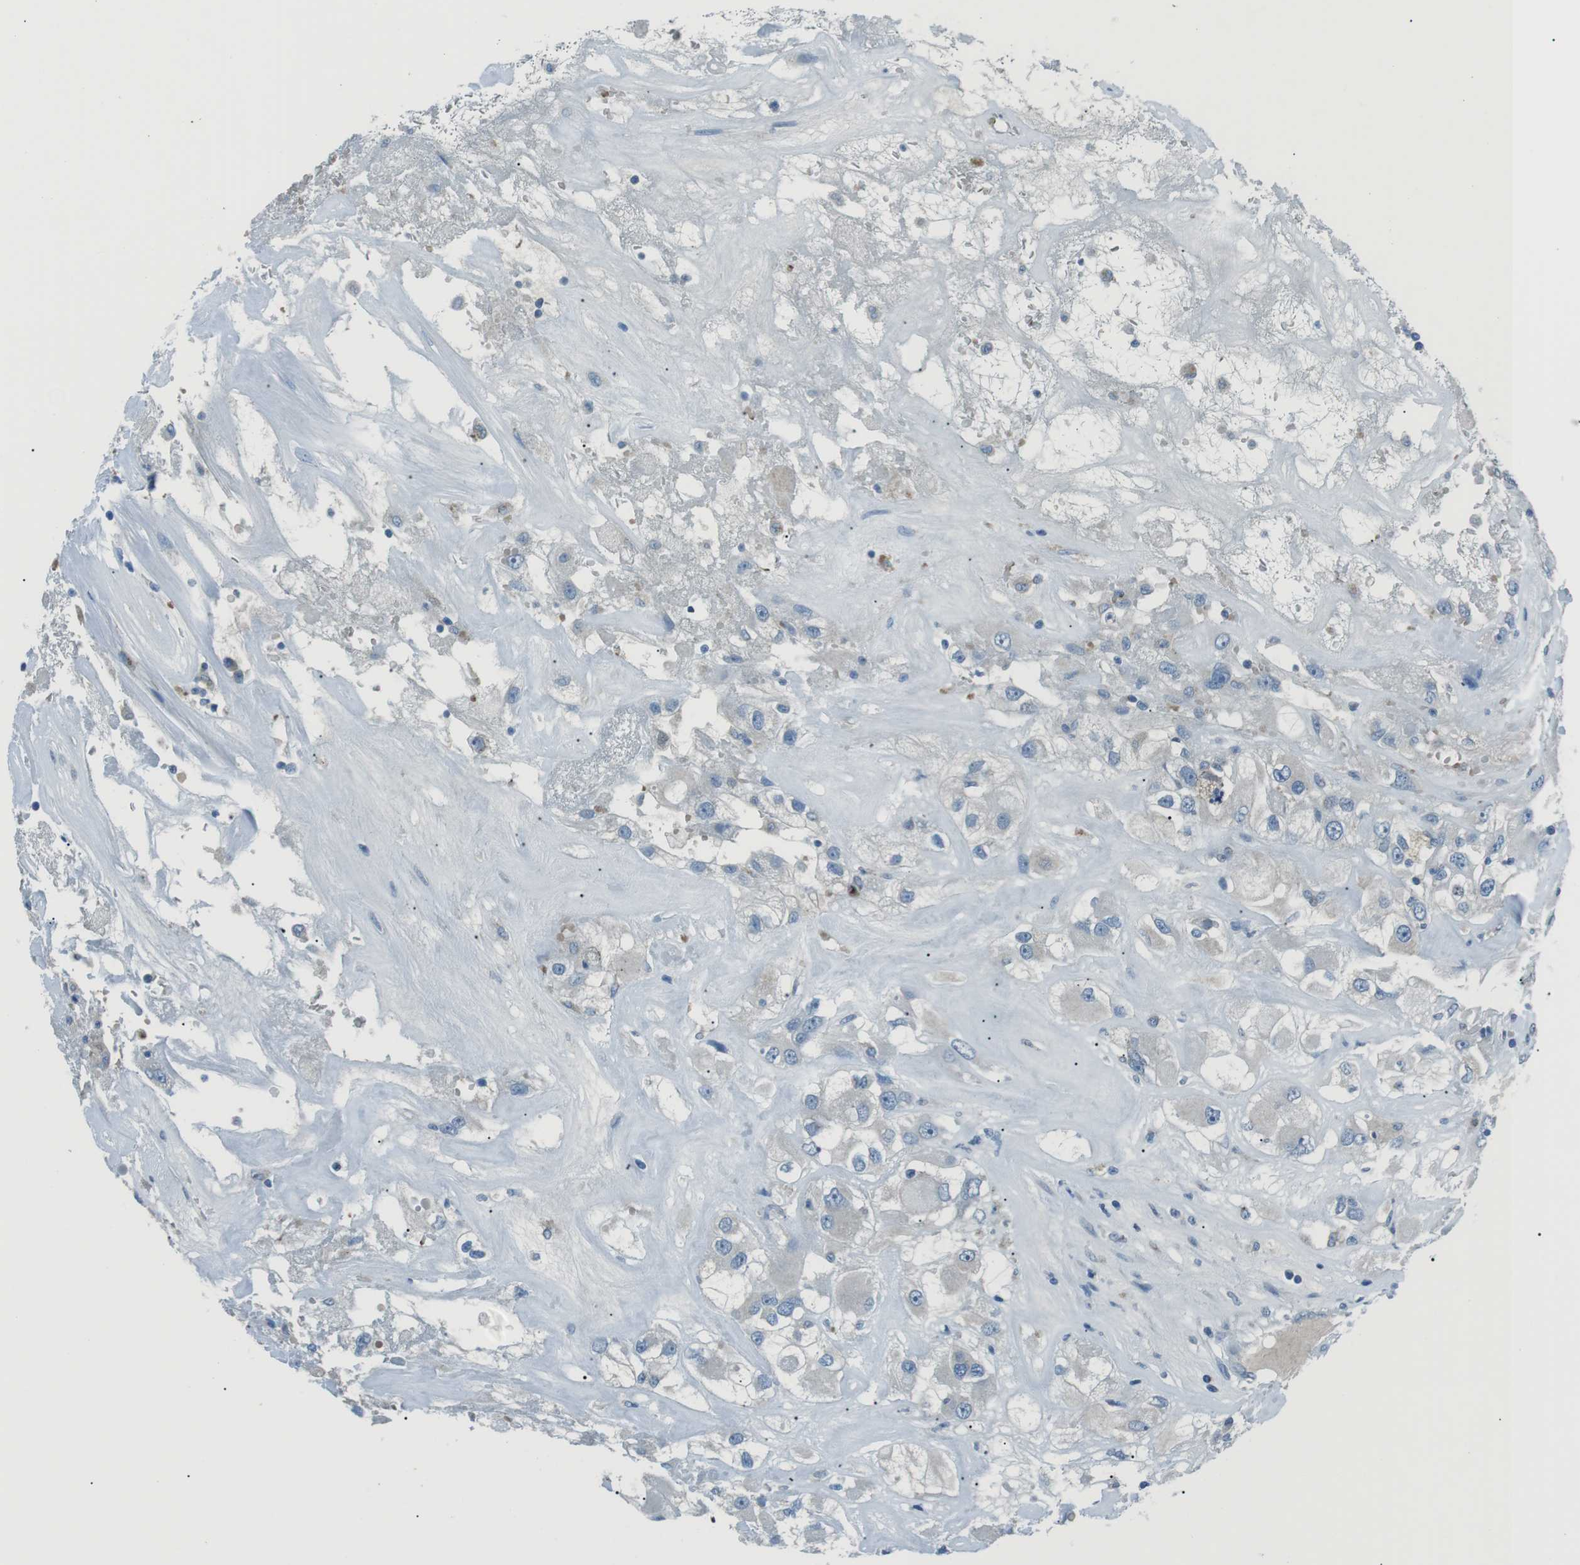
{"staining": {"intensity": "negative", "quantity": "none", "location": "none"}, "tissue": "renal cancer", "cell_type": "Tumor cells", "image_type": "cancer", "snomed": [{"axis": "morphology", "description": "Adenocarcinoma, NOS"}, {"axis": "topography", "description": "Kidney"}], "caption": "This is an immunohistochemistry (IHC) photomicrograph of human renal cancer. There is no positivity in tumor cells.", "gene": "ST6GAL1", "patient": {"sex": "female", "age": 52}}